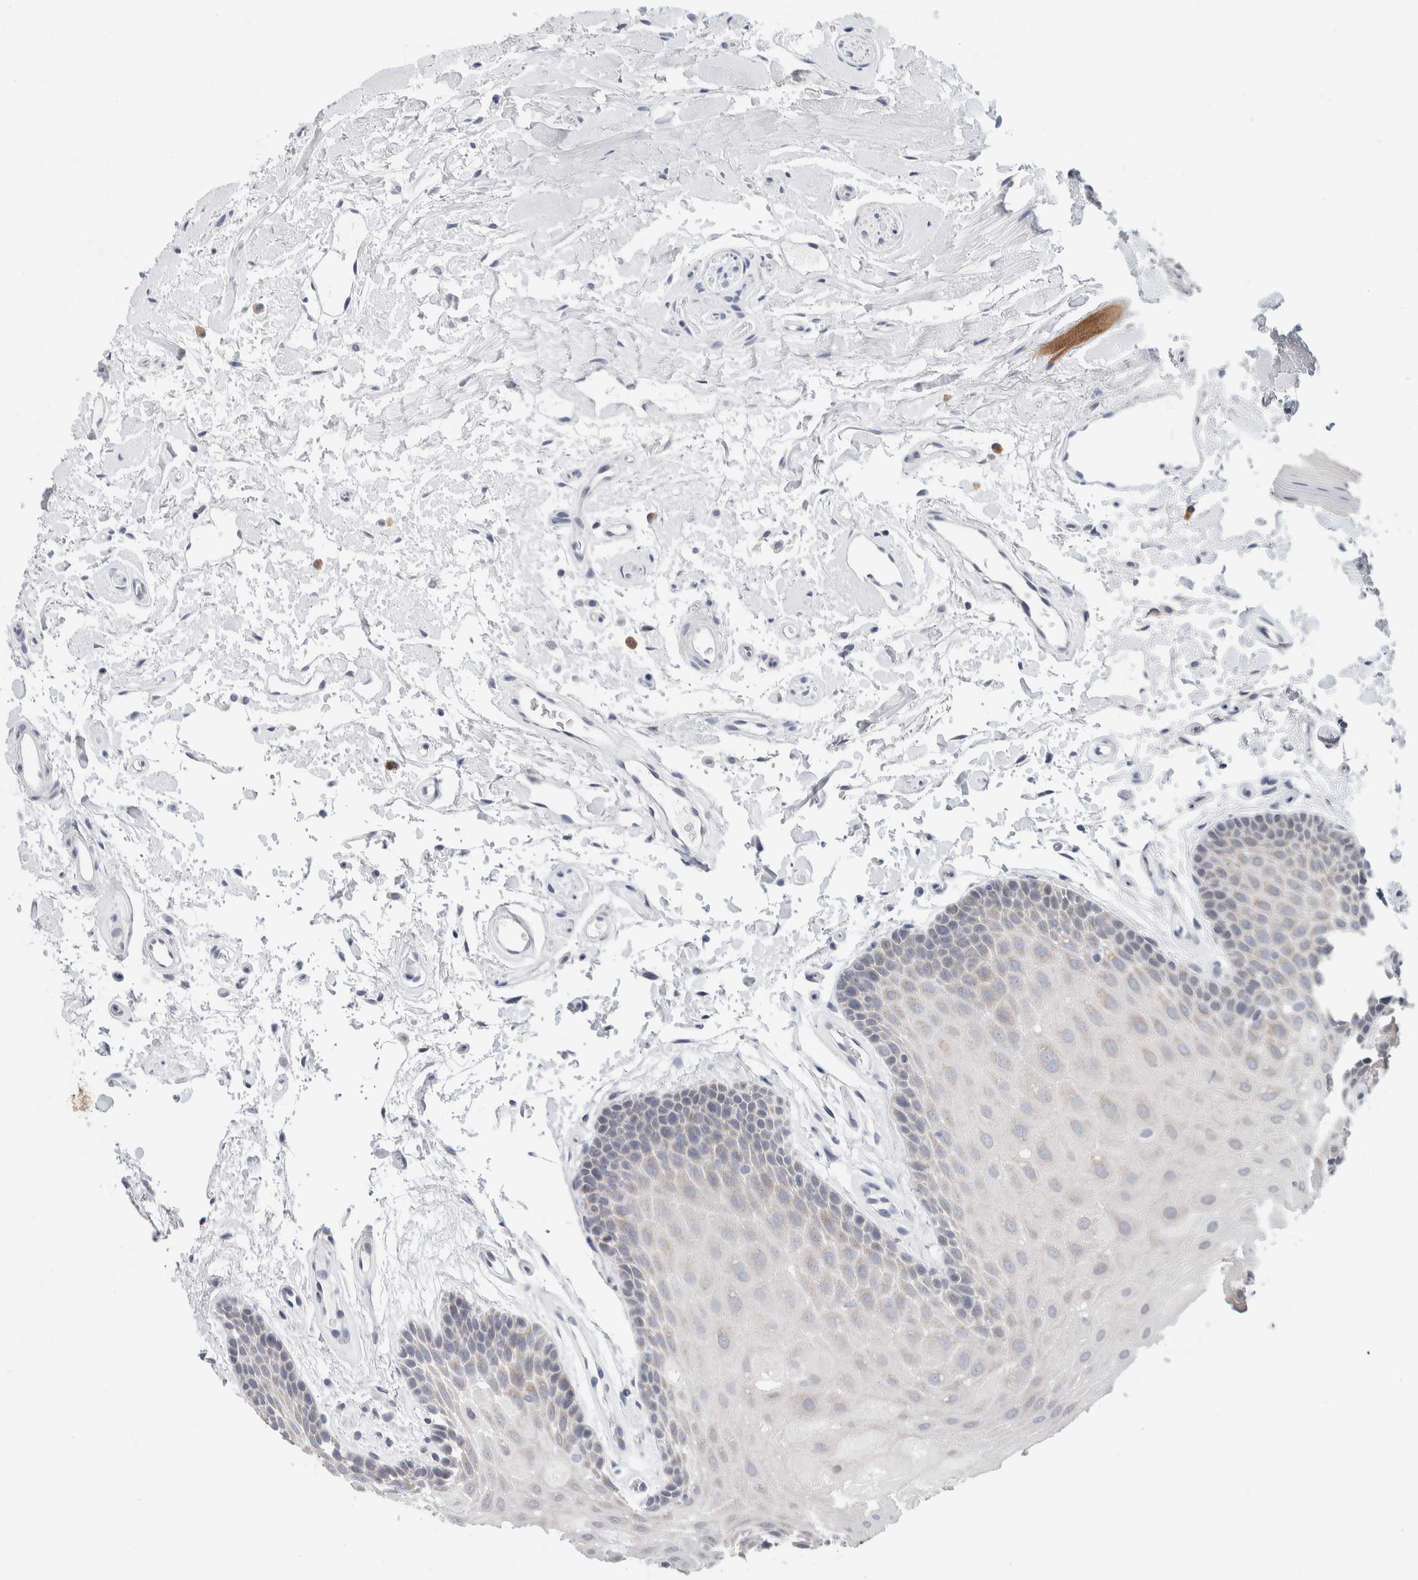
{"staining": {"intensity": "negative", "quantity": "none", "location": "none"}, "tissue": "oral mucosa", "cell_type": "Squamous epithelial cells", "image_type": "normal", "snomed": [{"axis": "morphology", "description": "Normal tissue, NOS"}, {"axis": "topography", "description": "Oral tissue"}], "caption": "Immunohistochemistry image of benign oral mucosa: human oral mucosa stained with DAB demonstrates no significant protein staining in squamous epithelial cells.", "gene": "SCN2A", "patient": {"sex": "male", "age": 62}}